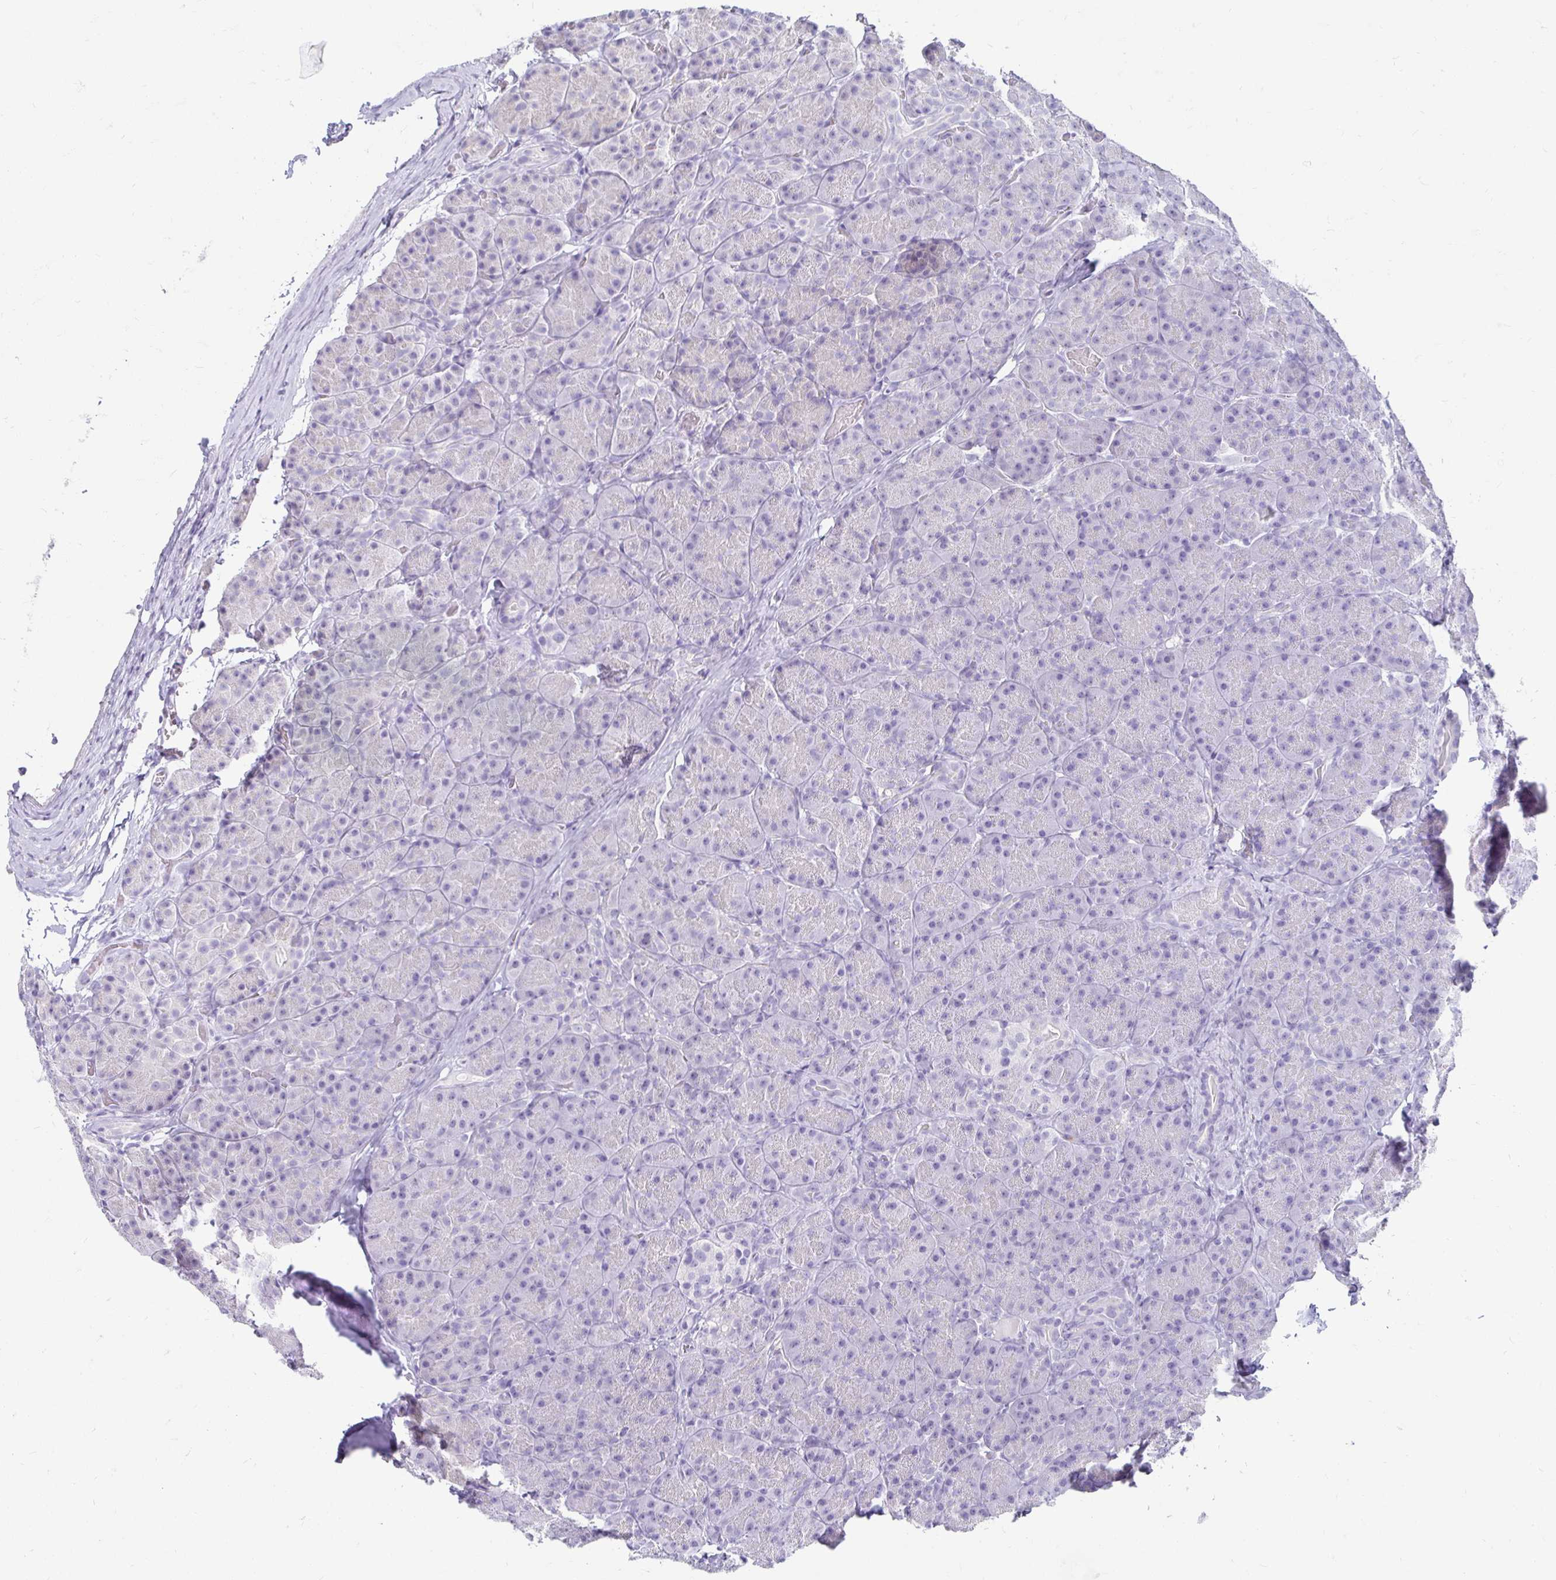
{"staining": {"intensity": "negative", "quantity": "none", "location": "none"}, "tissue": "pancreas", "cell_type": "Exocrine glandular cells", "image_type": "normal", "snomed": [{"axis": "morphology", "description": "Normal tissue, NOS"}, {"axis": "topography", "description": "Pancreas"}], "caption": "Human pancreas stained for a protein using immunohistochemistry exhibits no staining in exocrine glandular cells.", "gene": "CST6", "patient": {"sex": "male", "age": 57}}